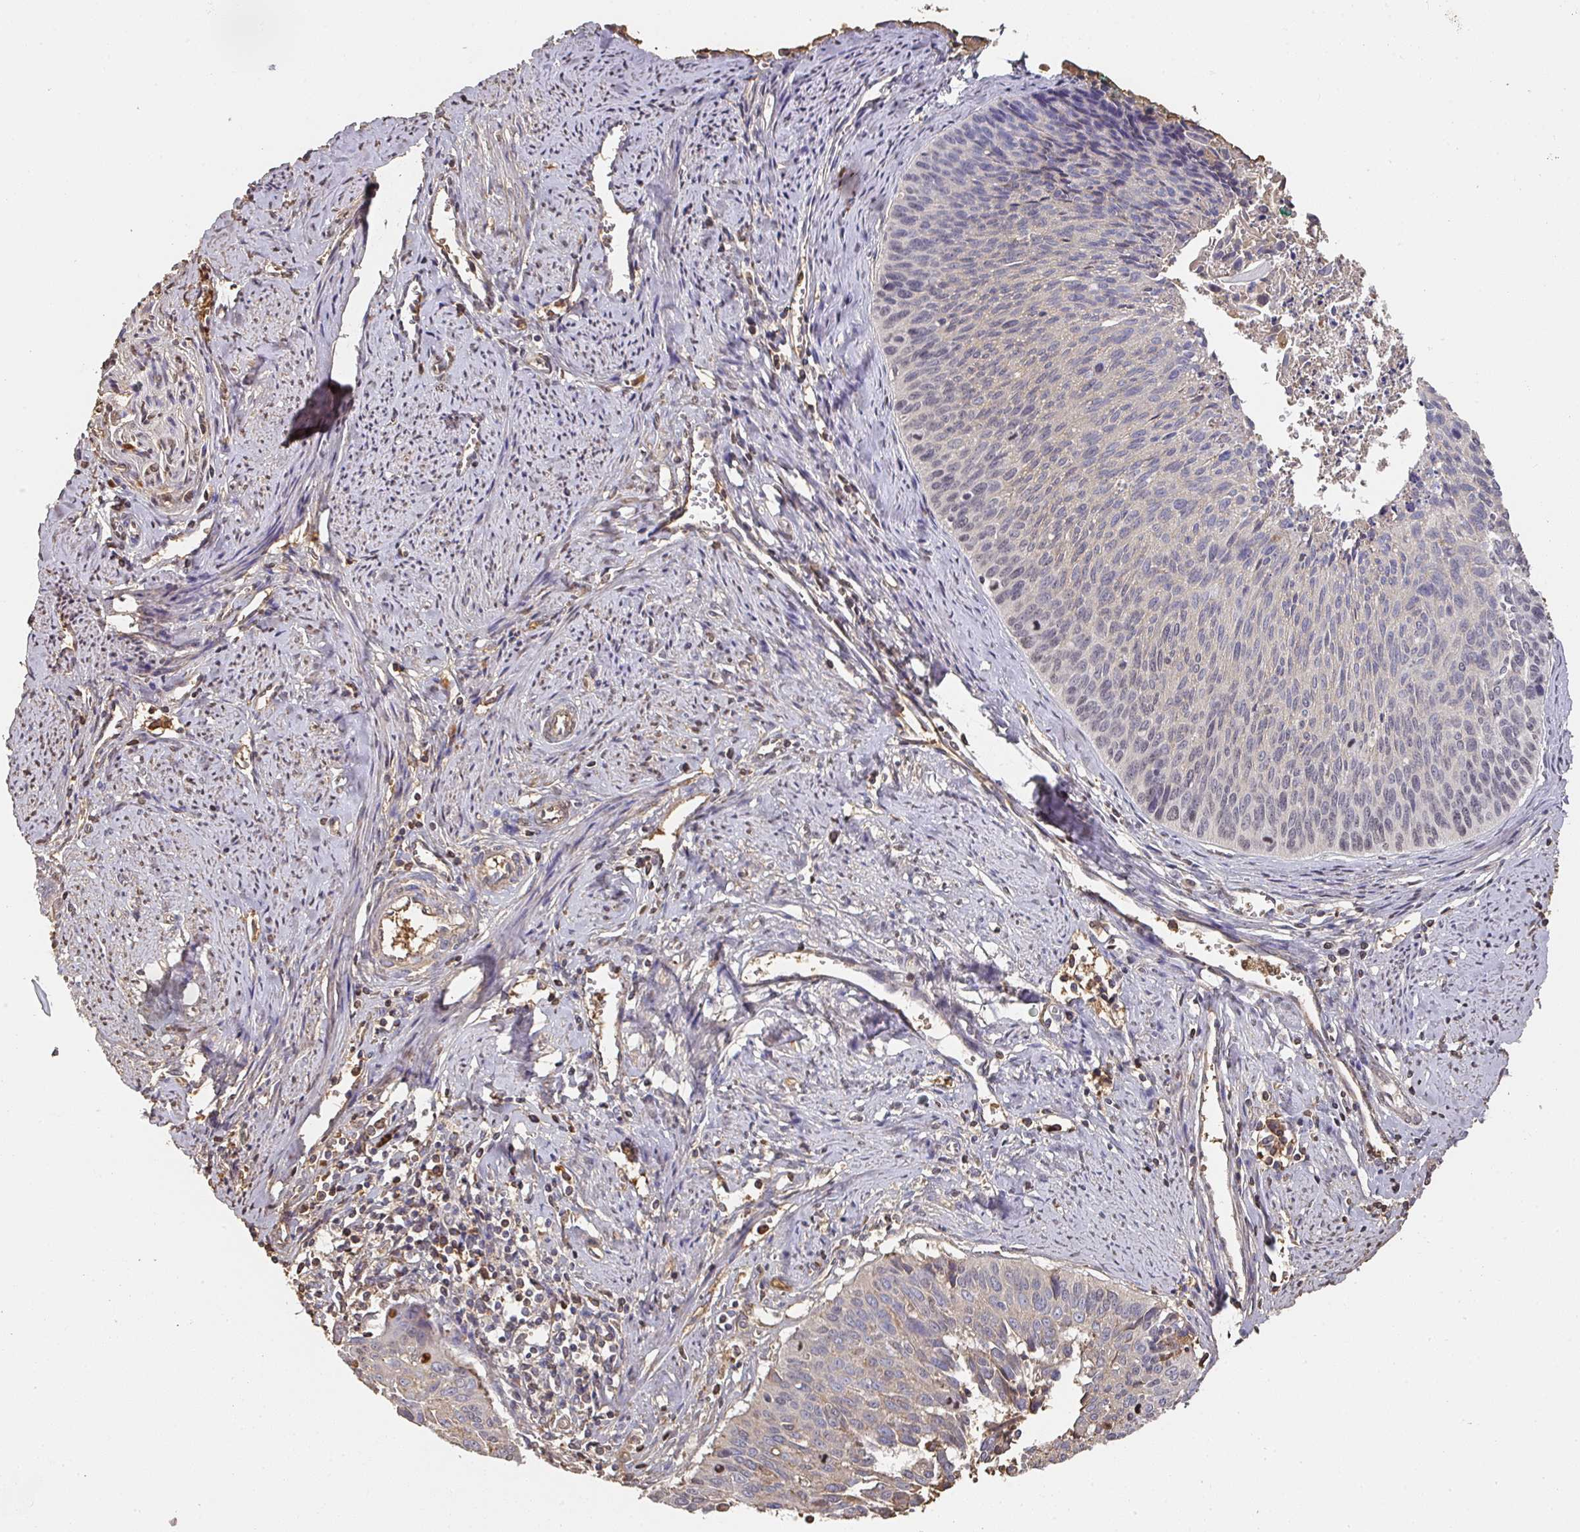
{"staining": {"intensity": "negative", "quantity": "none", "location": "none"}, "tissue": "cervical cancer", "cell_type": "Tumor cells", "image_type": "cancer", "snomed": [{"axis": "morphology", "description": "Squamous cell carcinoma, NOS"}, {"axis": "topography", "description": "Cervix"}], "caption": "Squamous cell carcinoma (cervical) was stained to show a protein in brown. There is no significant staining in tumor cells.", "gene": "ALB", "patient": {"sex": "female", "age": 55}}